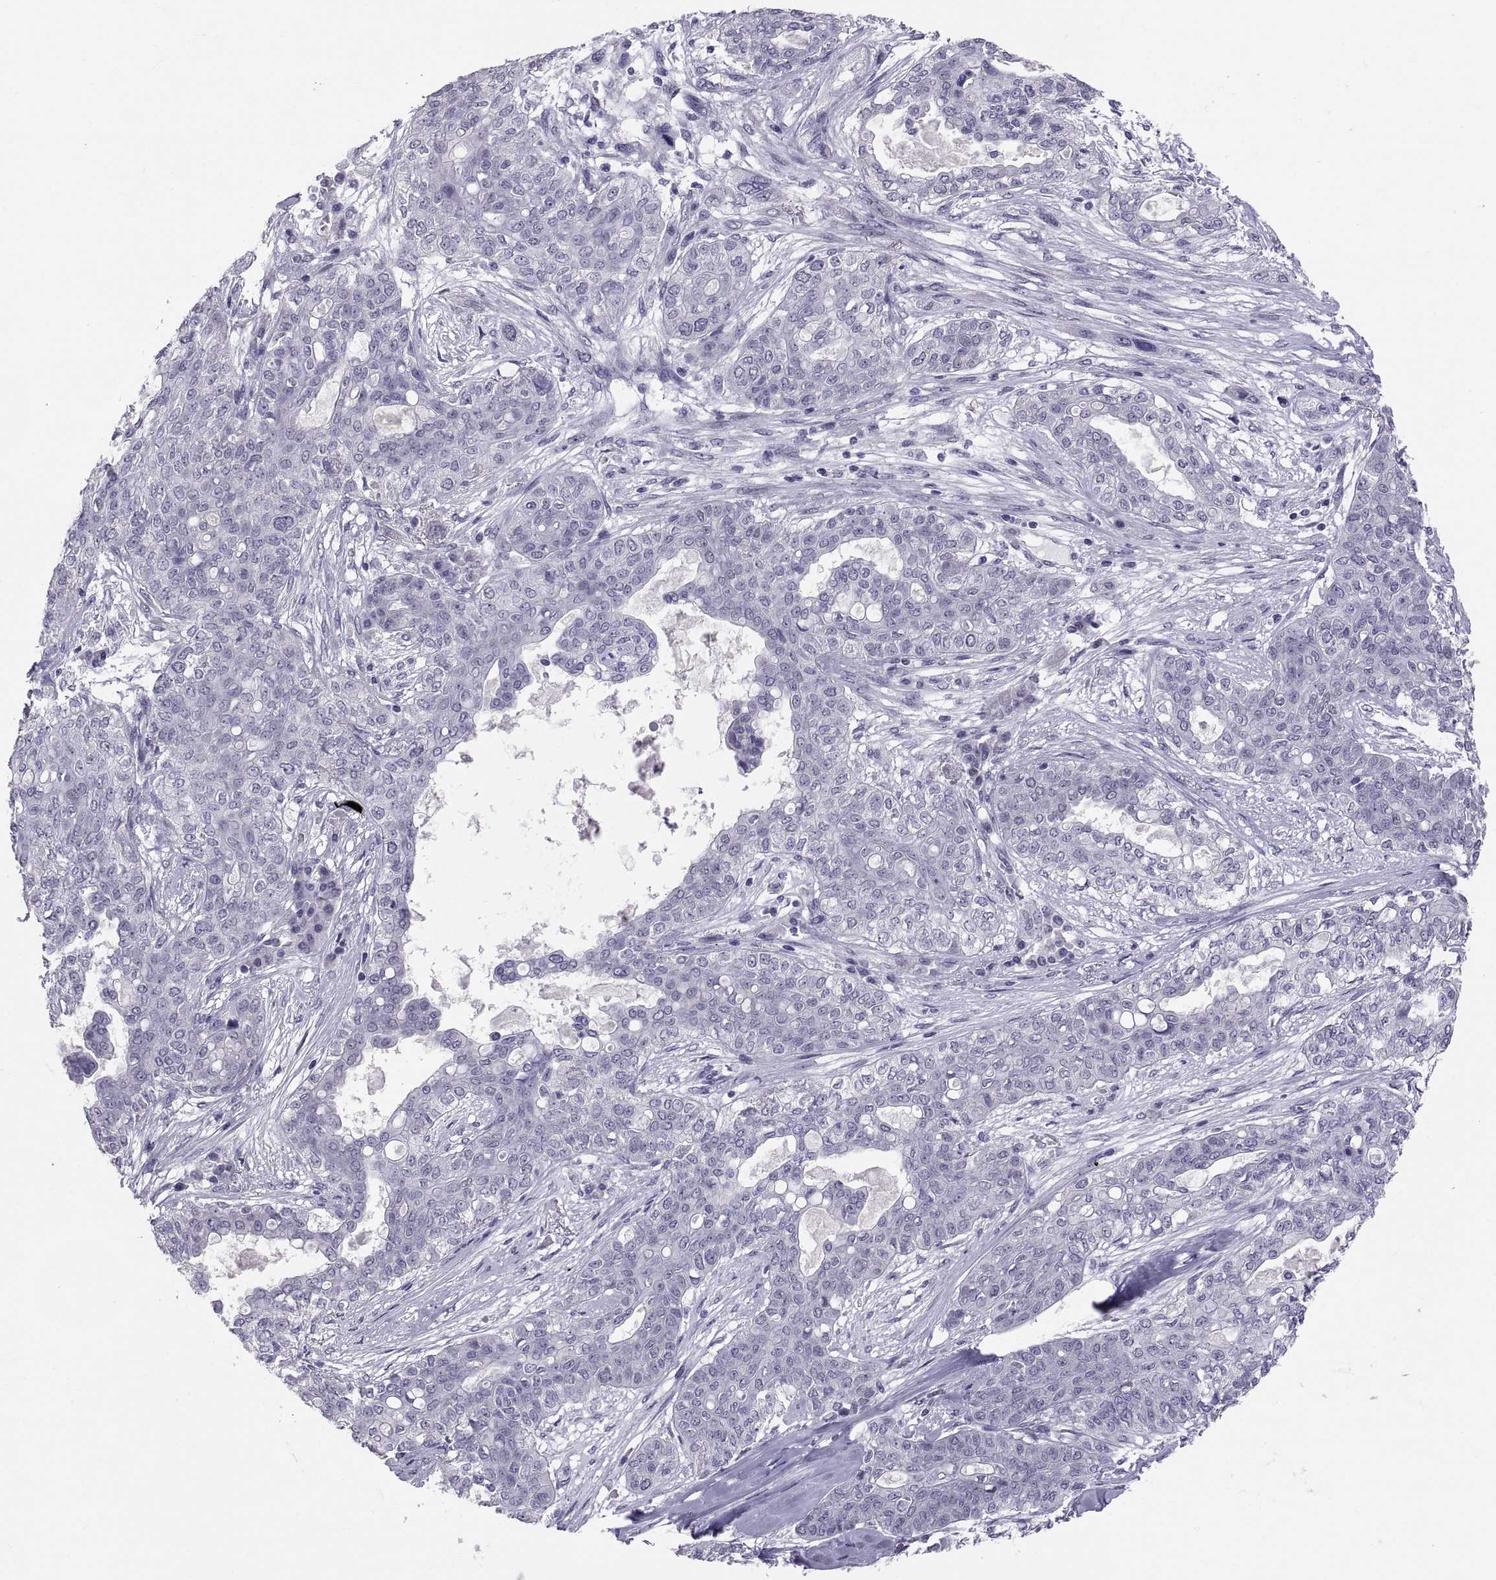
{"staining": {"intensity": "negative", "quantity": "none", "location": "none"}, "tissue": "lung cancer", "cell_type": "Tumor cells", "image_type": "cancer", "snomed": [{"axis": "morphology", "description": "Squamous cell carcinoma, NOS"}, {"axis": "topography", "description": "Lung"}], "caption": "Squamous cell carcinoma (lung) stained for a protein using immunohistochemistry (IHC) reveals no staining tumor cells.", "gene": "FAM170A", "patient": {"sex": "female", "age": 70}}